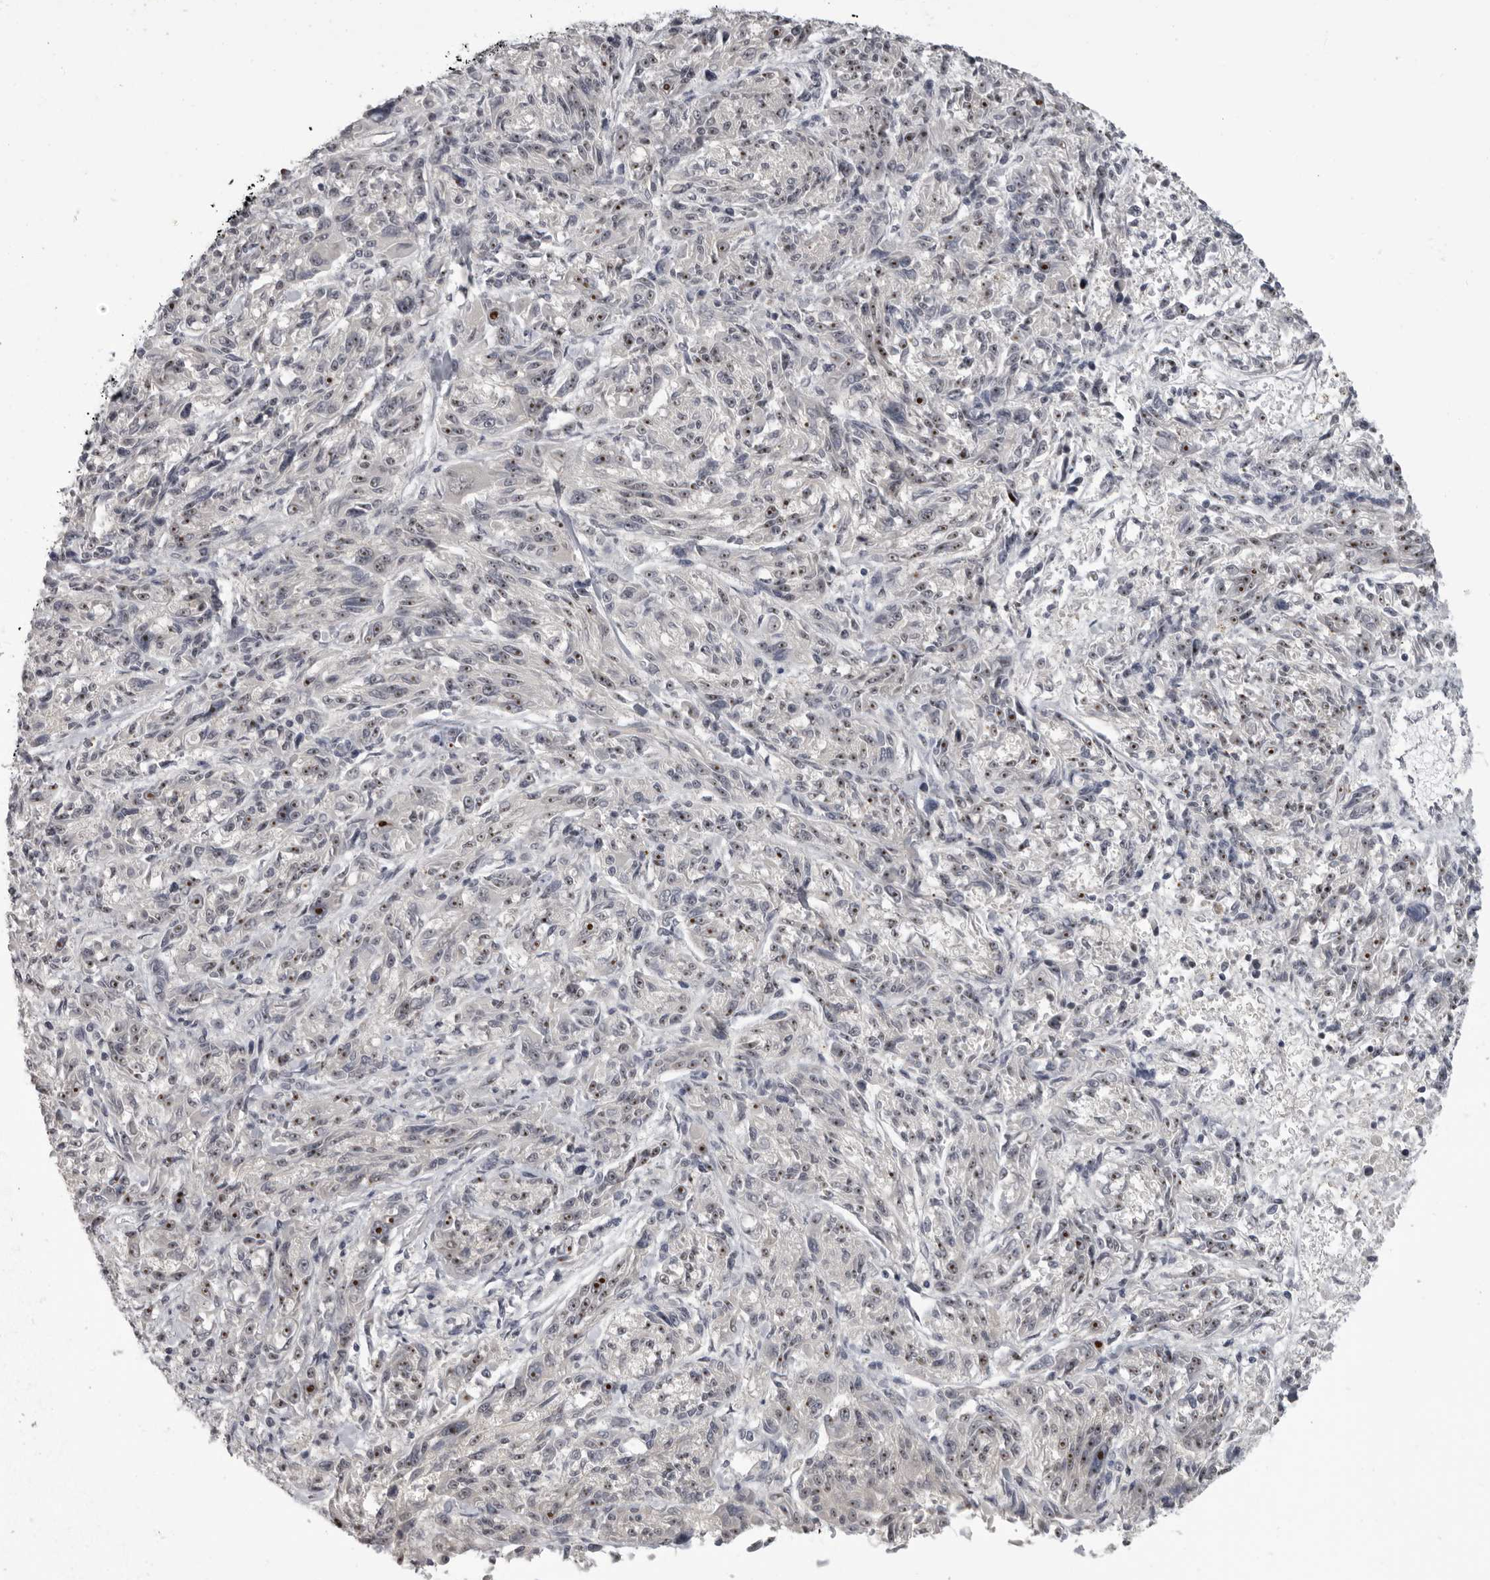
{"staining": {"intensity": "moderate", "quantity": "<25%", "location": "nuclear"}, "tissue": "melanoma", "cell_type": "Tumor cells", "image_type": "cancer", "snomed": [{"axis": "morphology", "description": "Malignant melanoma, NOS"}, {"axis": "topography", "description": "Skin"}], "caption": "Human melanoma stained with a brown dye exhibits moderate nuclear positive staining in approximately <25% of tumor cells.", "gene": "MRTO4", "patient": {"sex": "male", "age": 53}}